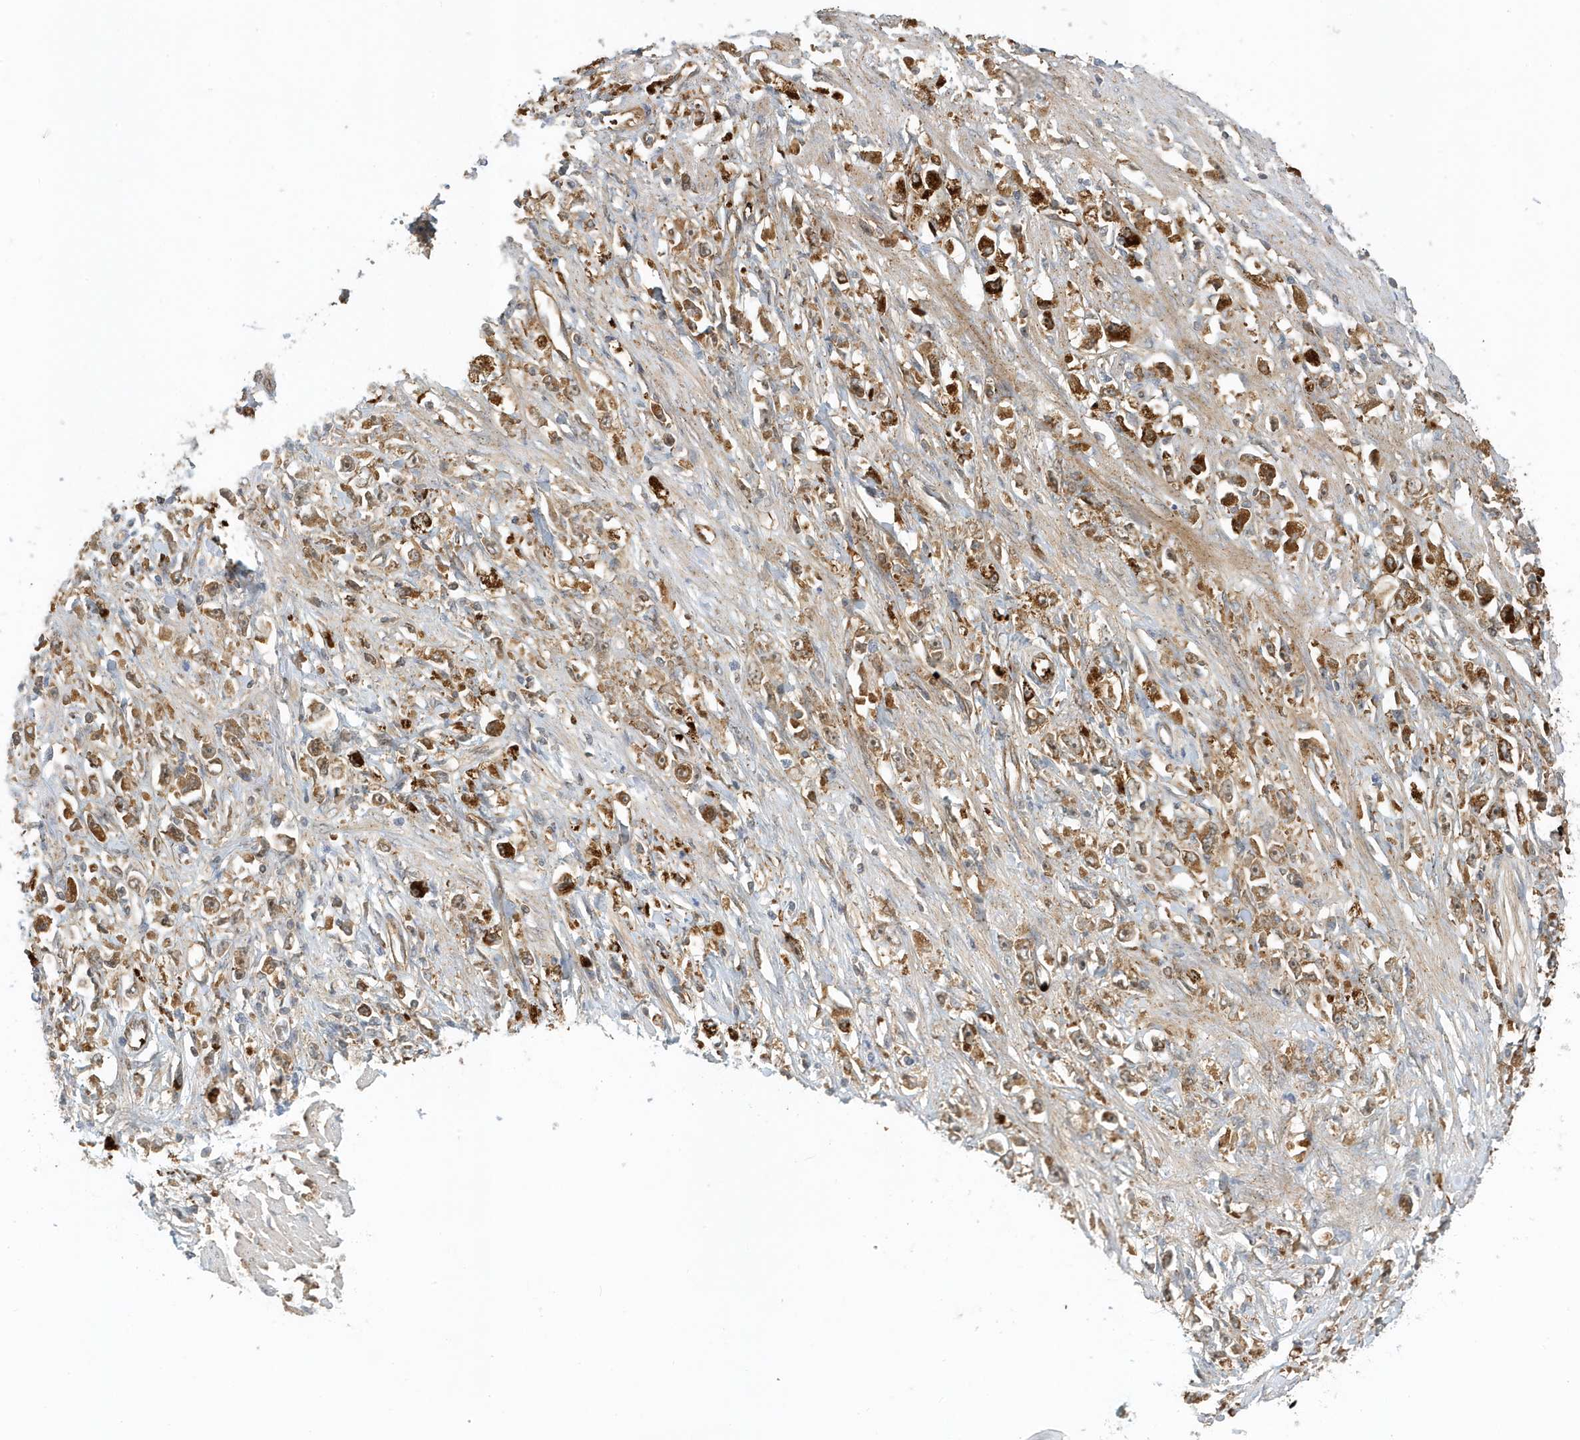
{"staining": {"intensity": "moderate", "quantity": ">75%", "location": "cytoplasmic/membranous"}, "tissue": "stomach cancer", "cell_type": "Tumor cells", "image_type": "cancer", "snomed": [{"axis": "morphology", "description": "Adenocarcinoma, NOS"}, {"axis": "topography", "description": "Stomach"}], "caption": "Immunohistochemical staining of stomach cancer exhibits medium levels of moderate cytoplasmic/membranous expression in about >75% of tumor cells.", "gene": "FYCO1", "patient": {"sex": "female", "age": 59}}